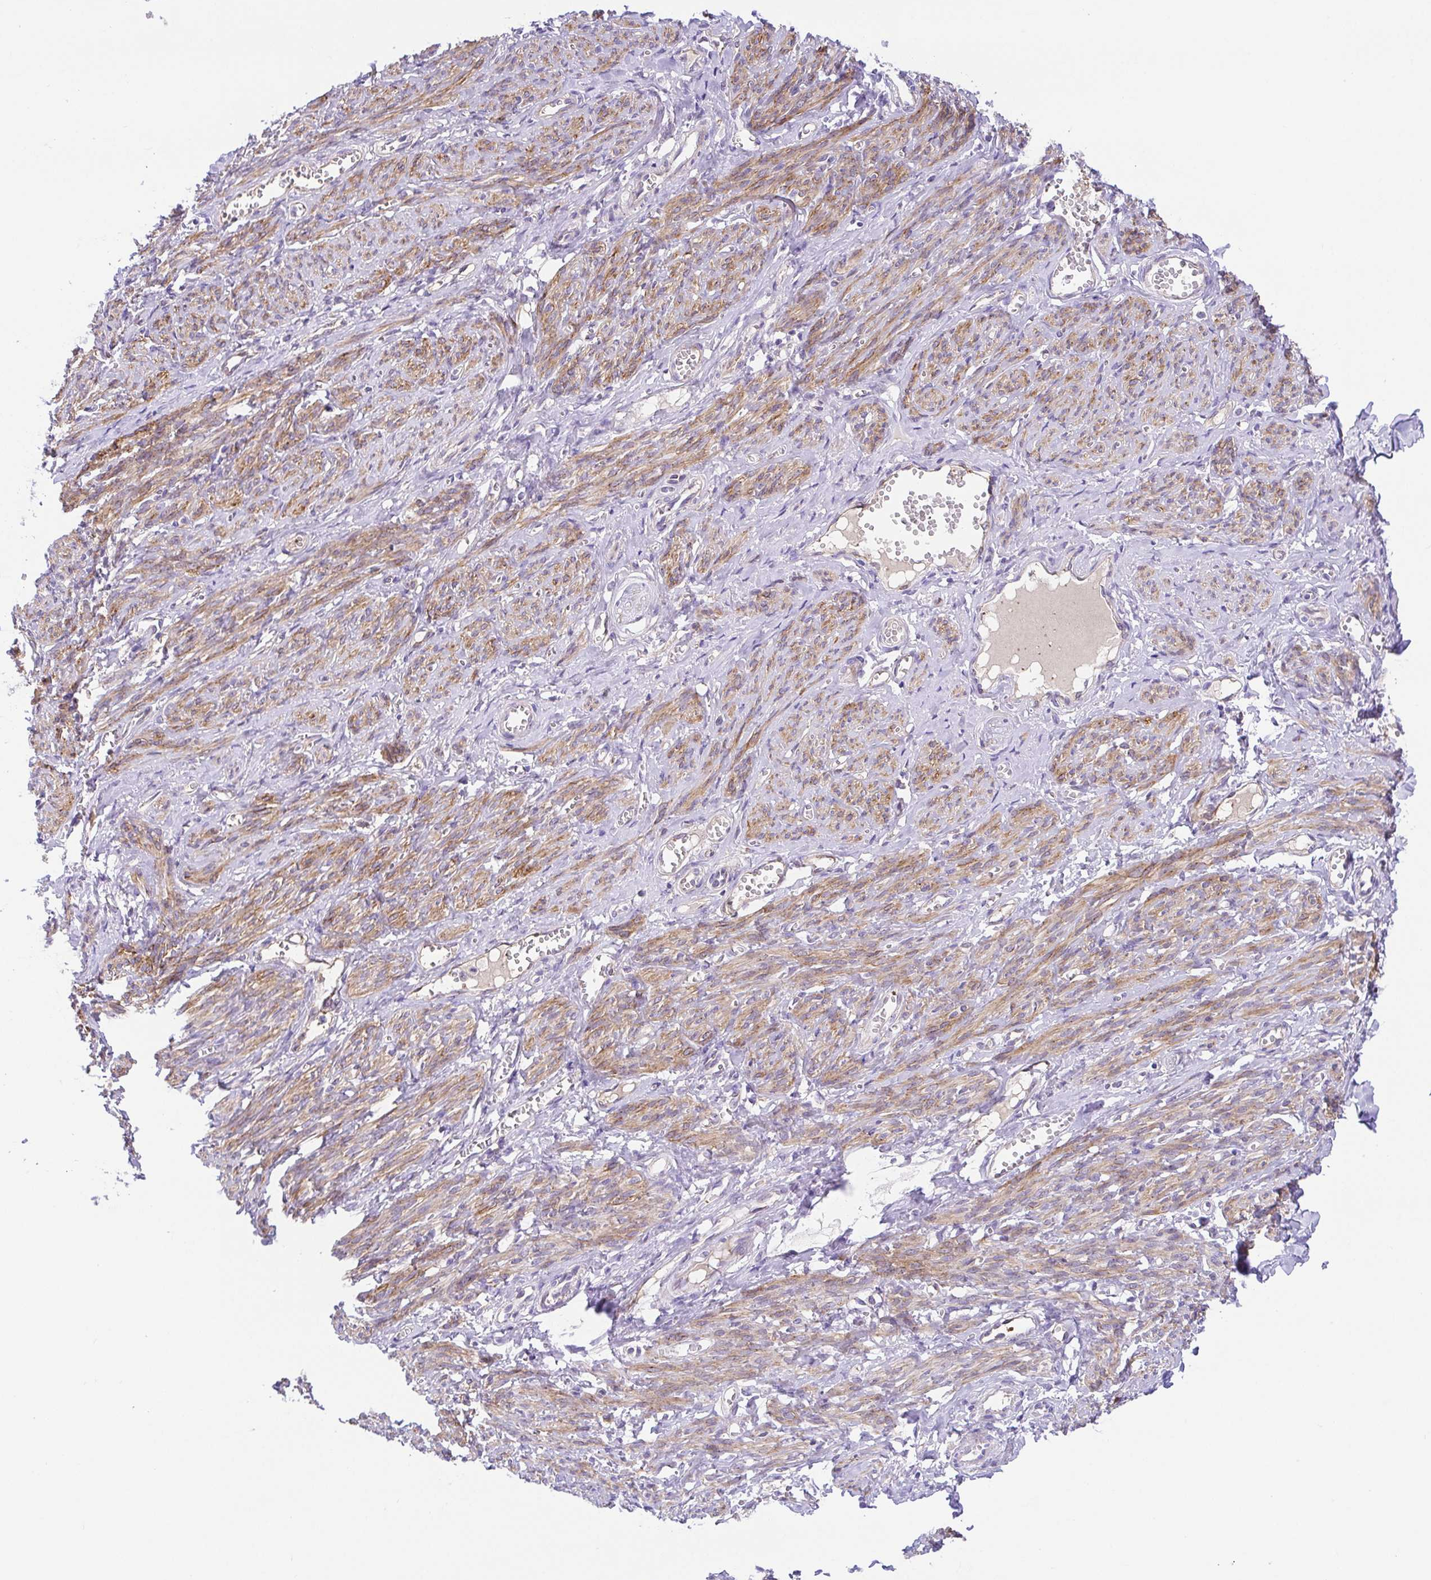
{"staining": {"intensity": "moderate", "quantity": ">75%", "location": "cytoplasmic/membranous"}, "tissue": "smooth muscle", "cell_type": "Smooth muscle cells", "image_type": "normal", "snomed": [{"axis": "morphology", "description": "Normal tissue, NOS"}, {"axis": "topography", "description": "Smooth muscle"}], "caption": "Immunohistochemical staining of normal human smooth muscle demonstrates medium levels of moderate cytoplasmic/membranous positivity in approximately >75% of smooth muscle cells.", "gene": "SLC13A1", "patient": {"sex": "female", "age": 65}}